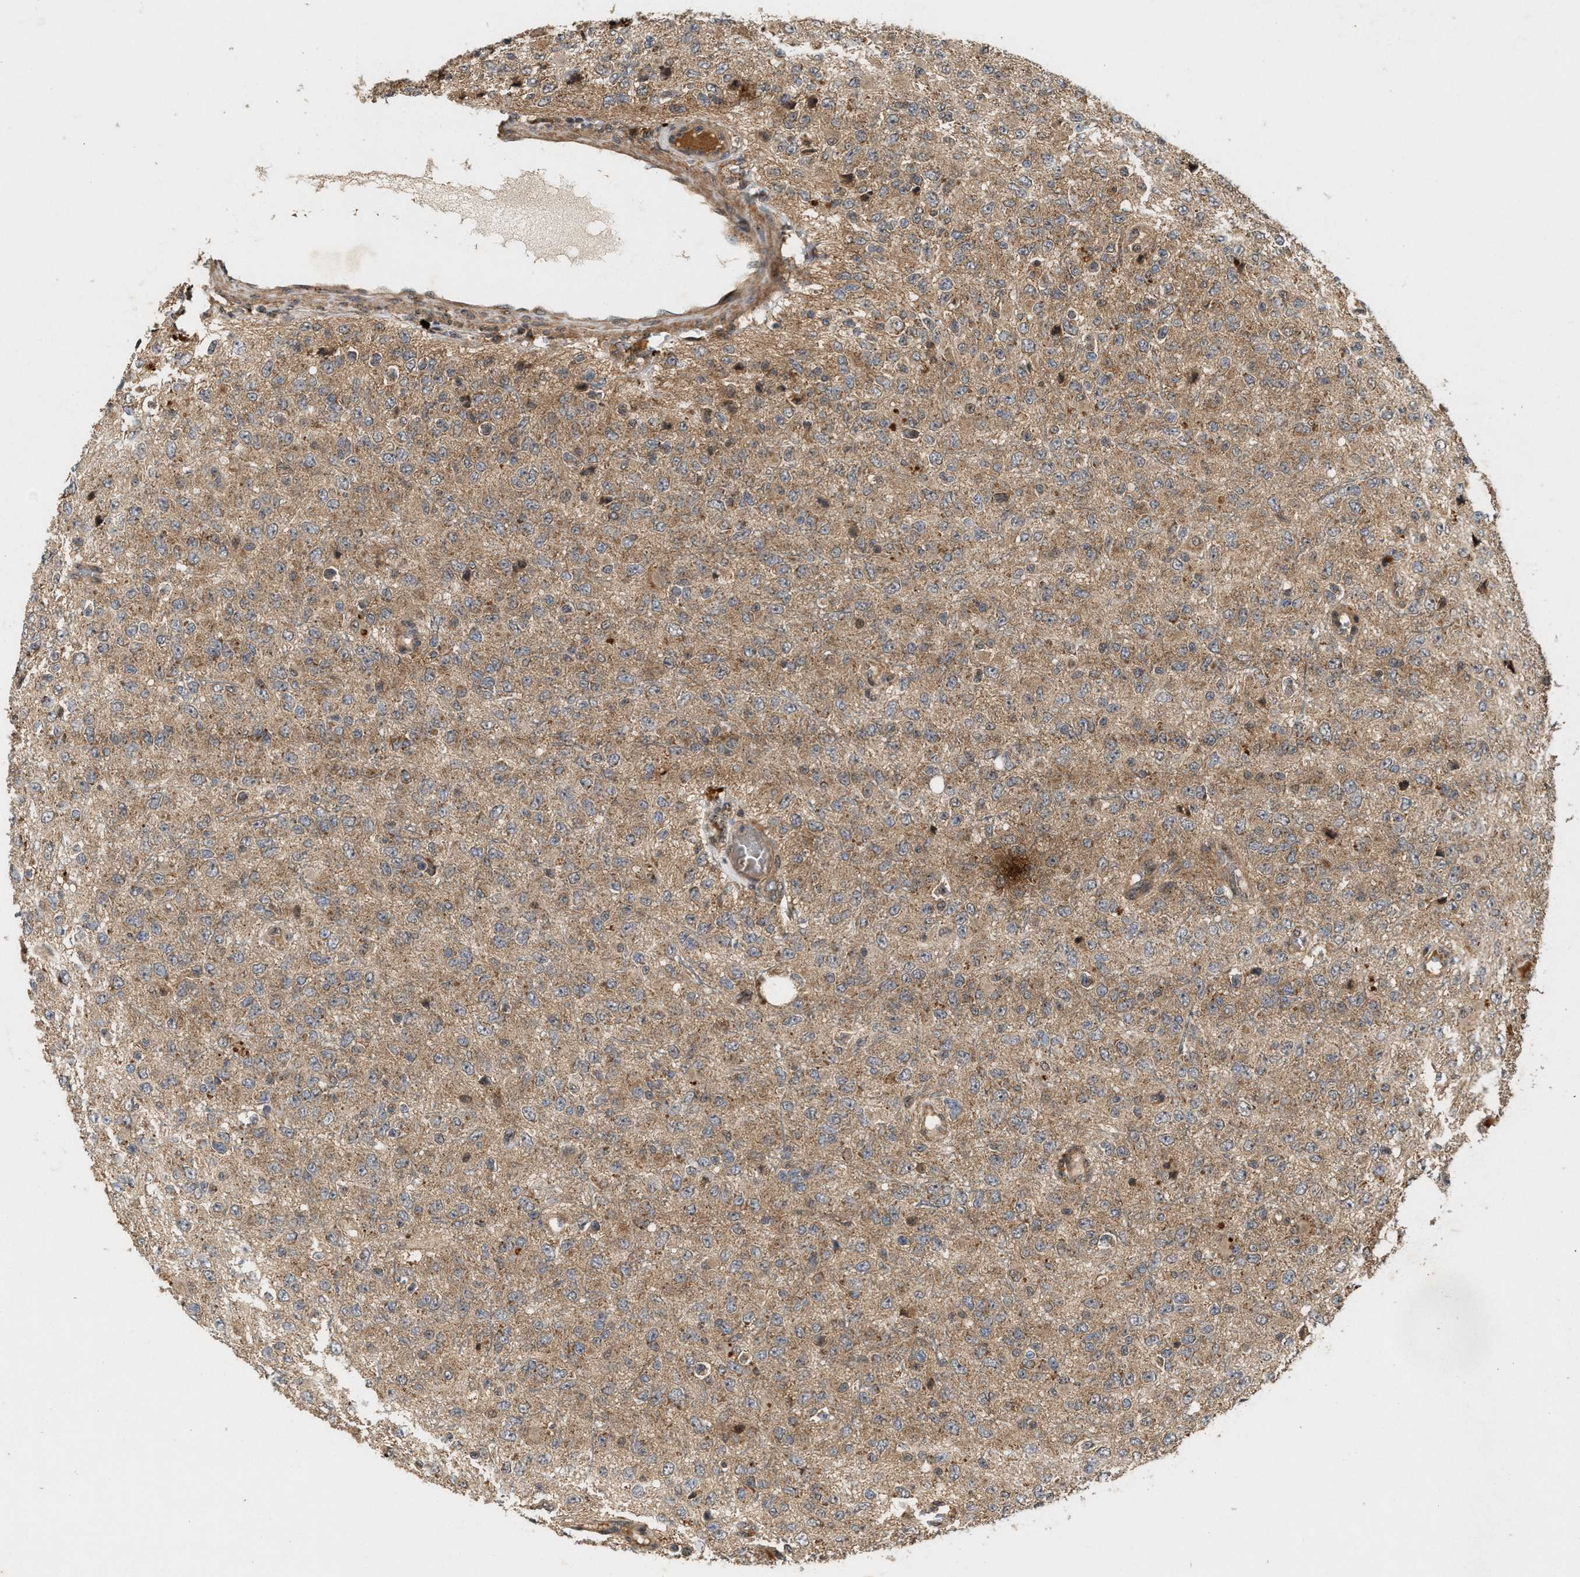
{"staining": {"intensity": "weak", "quantity": ">75%", "location": "cytoplasmic/membranous"}, "tissue": "glioma", "cell_type": "Tumor cells", "image_type": "cancer", "snomed": [{"axis": "morphology", "description": "Glioma, malignant, High grade"}, {"axis": "topography", "description": "pancreas cauda"}], "caption": "Immunohistochemical staining of human malignant glioma (high-grade) demonstrates low levels of weak cytoplasmic/membranous staining in approximately >75% of tumor cells.", "gene": "CFLAR", "patient": {"sex": "male", "age": 60}}